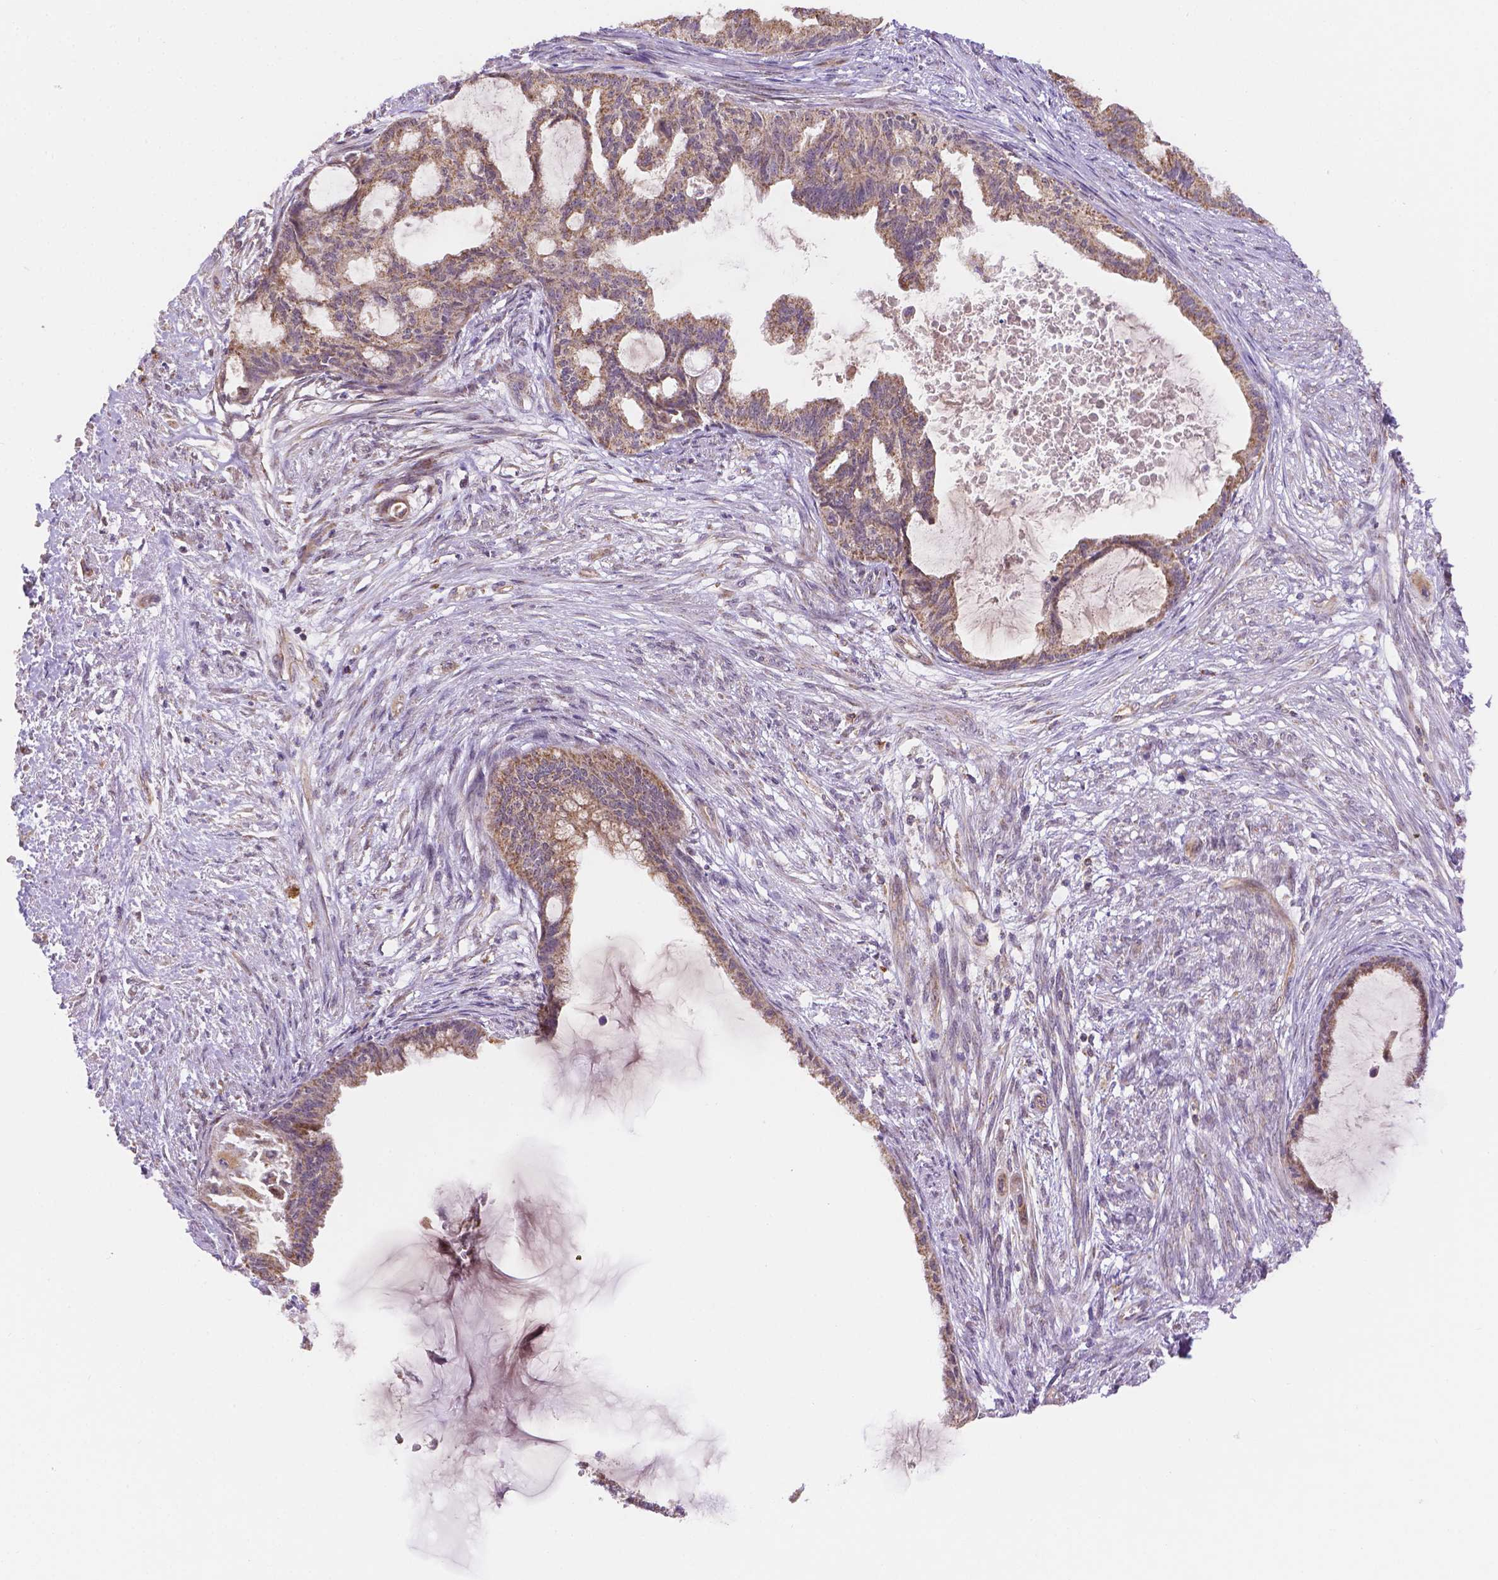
{"staining": {"intensity": "moderate", "quantity": ">75%", "location": "cytoplasmic/membranous"}, "tissue": "endometrial cancer", "cell_type": "Tumor cells", "image_type": "cancer", "snomed": [{"axis": "morphology", "description": "Adenocarcinoma, NOS"}, {"axis": "topography", "description": "Endometrium"}], "caption": "This photomicrograph demonstrates immunohistochemistry (IHC) staining of human endometrial cancer (adenocarcinoma), with medium moderate cytoplasmic/membranous staining in about >75% of tumor cells.", "gene": "CYYR1", "patient": {"sex": "female", "age": 86}}